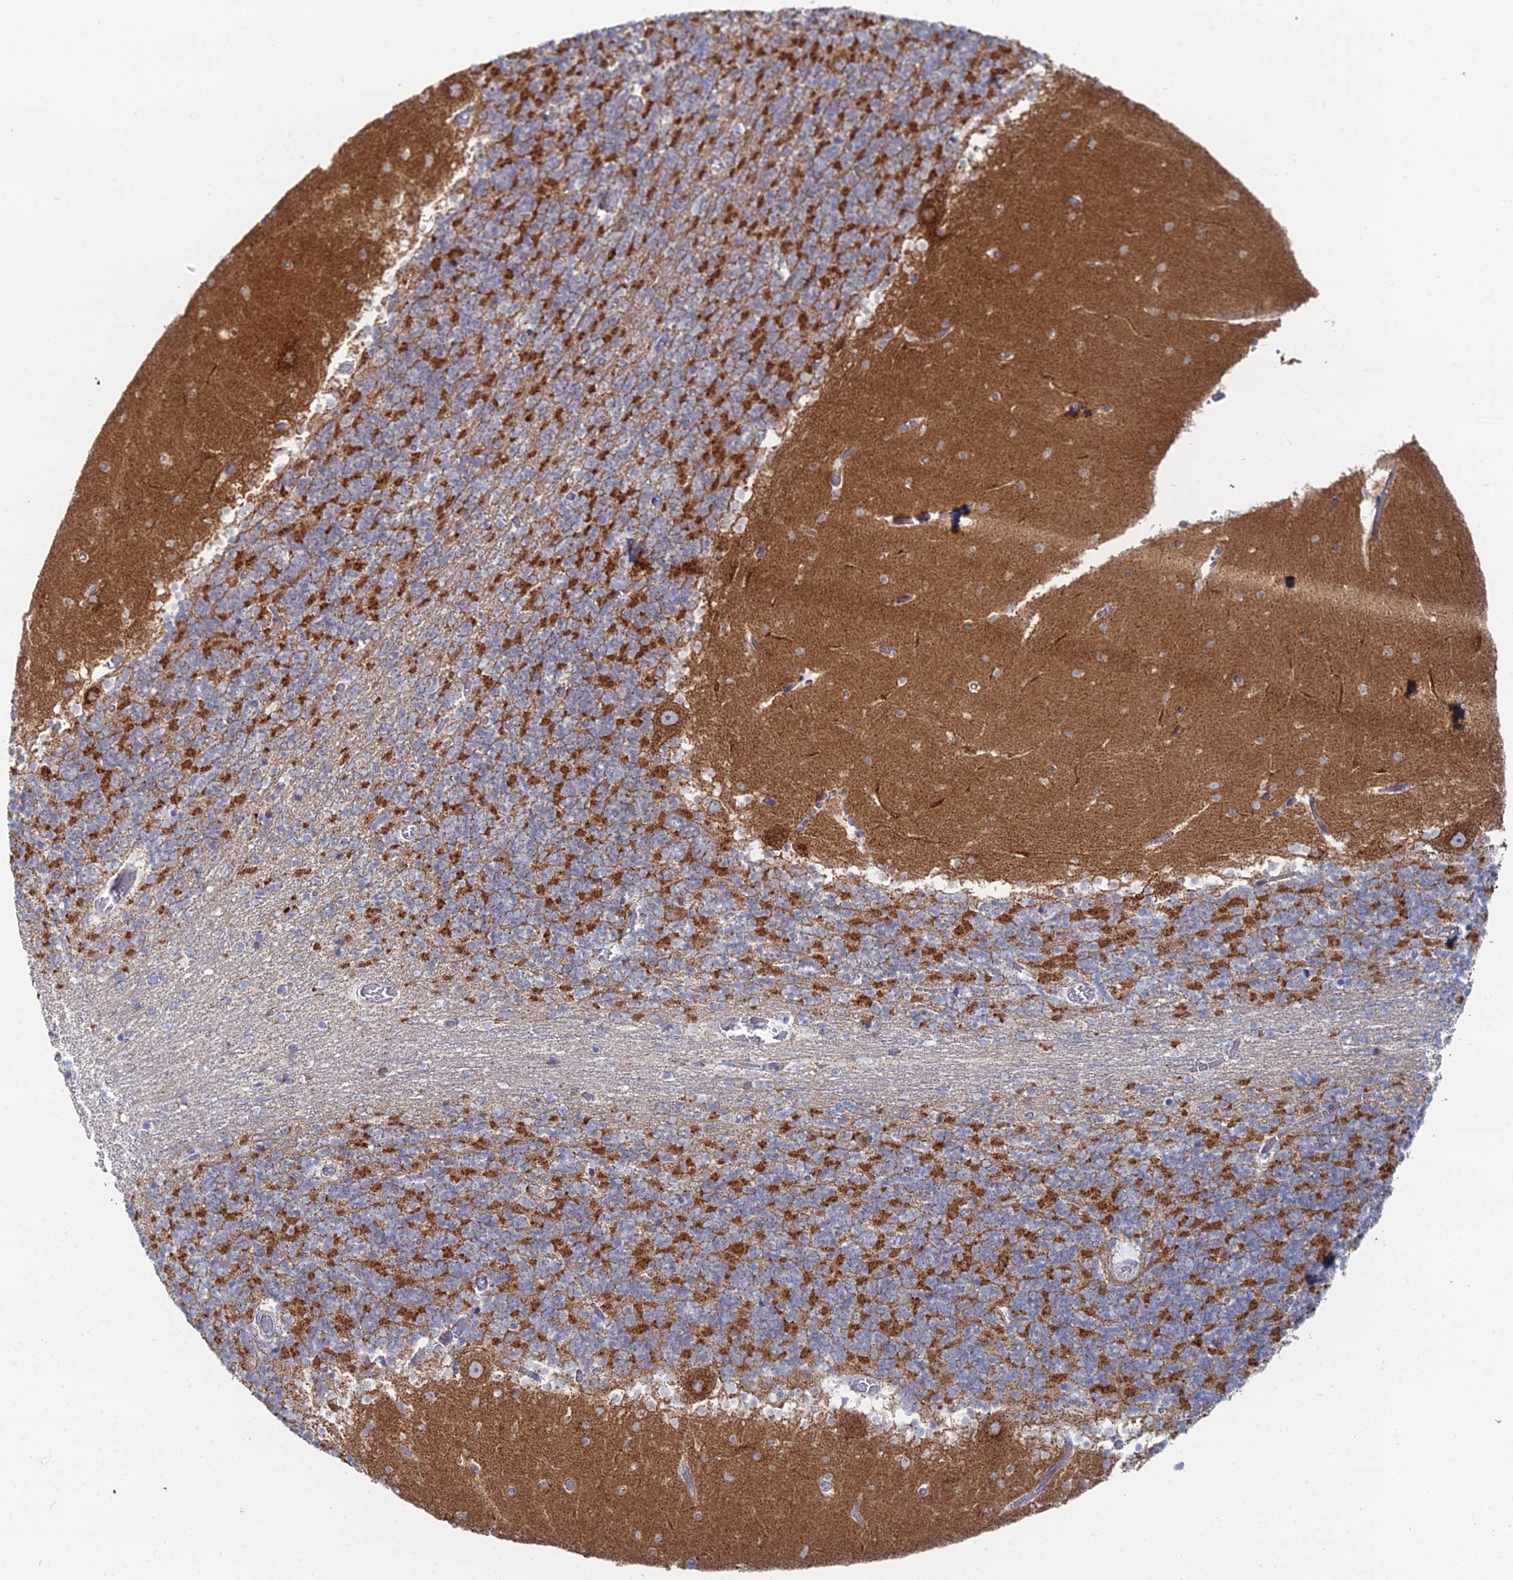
{"staining": {"intensity": "strong", "quantity": "25%-75%", "location": "cytoplasmic/membranous"}, "tissue": "cerebellum", "cell_type": "Cells in granular layer", "image_type": "normal", "snomed": [{"axis": "morphology", "description": "Normal tissue, NOS"}, {"axis": "topography", "description": "Cerebellum"}], "caption": "The photomicrograph displays immunohistochemical staining of unremarkable cerebellum. There is strong cytoplasmic/membranous positivity is identified in approximately 25%-75% of cells in granular layer.", "gene": "MPC1", "patient": {"sex": "female", "age": 28}}